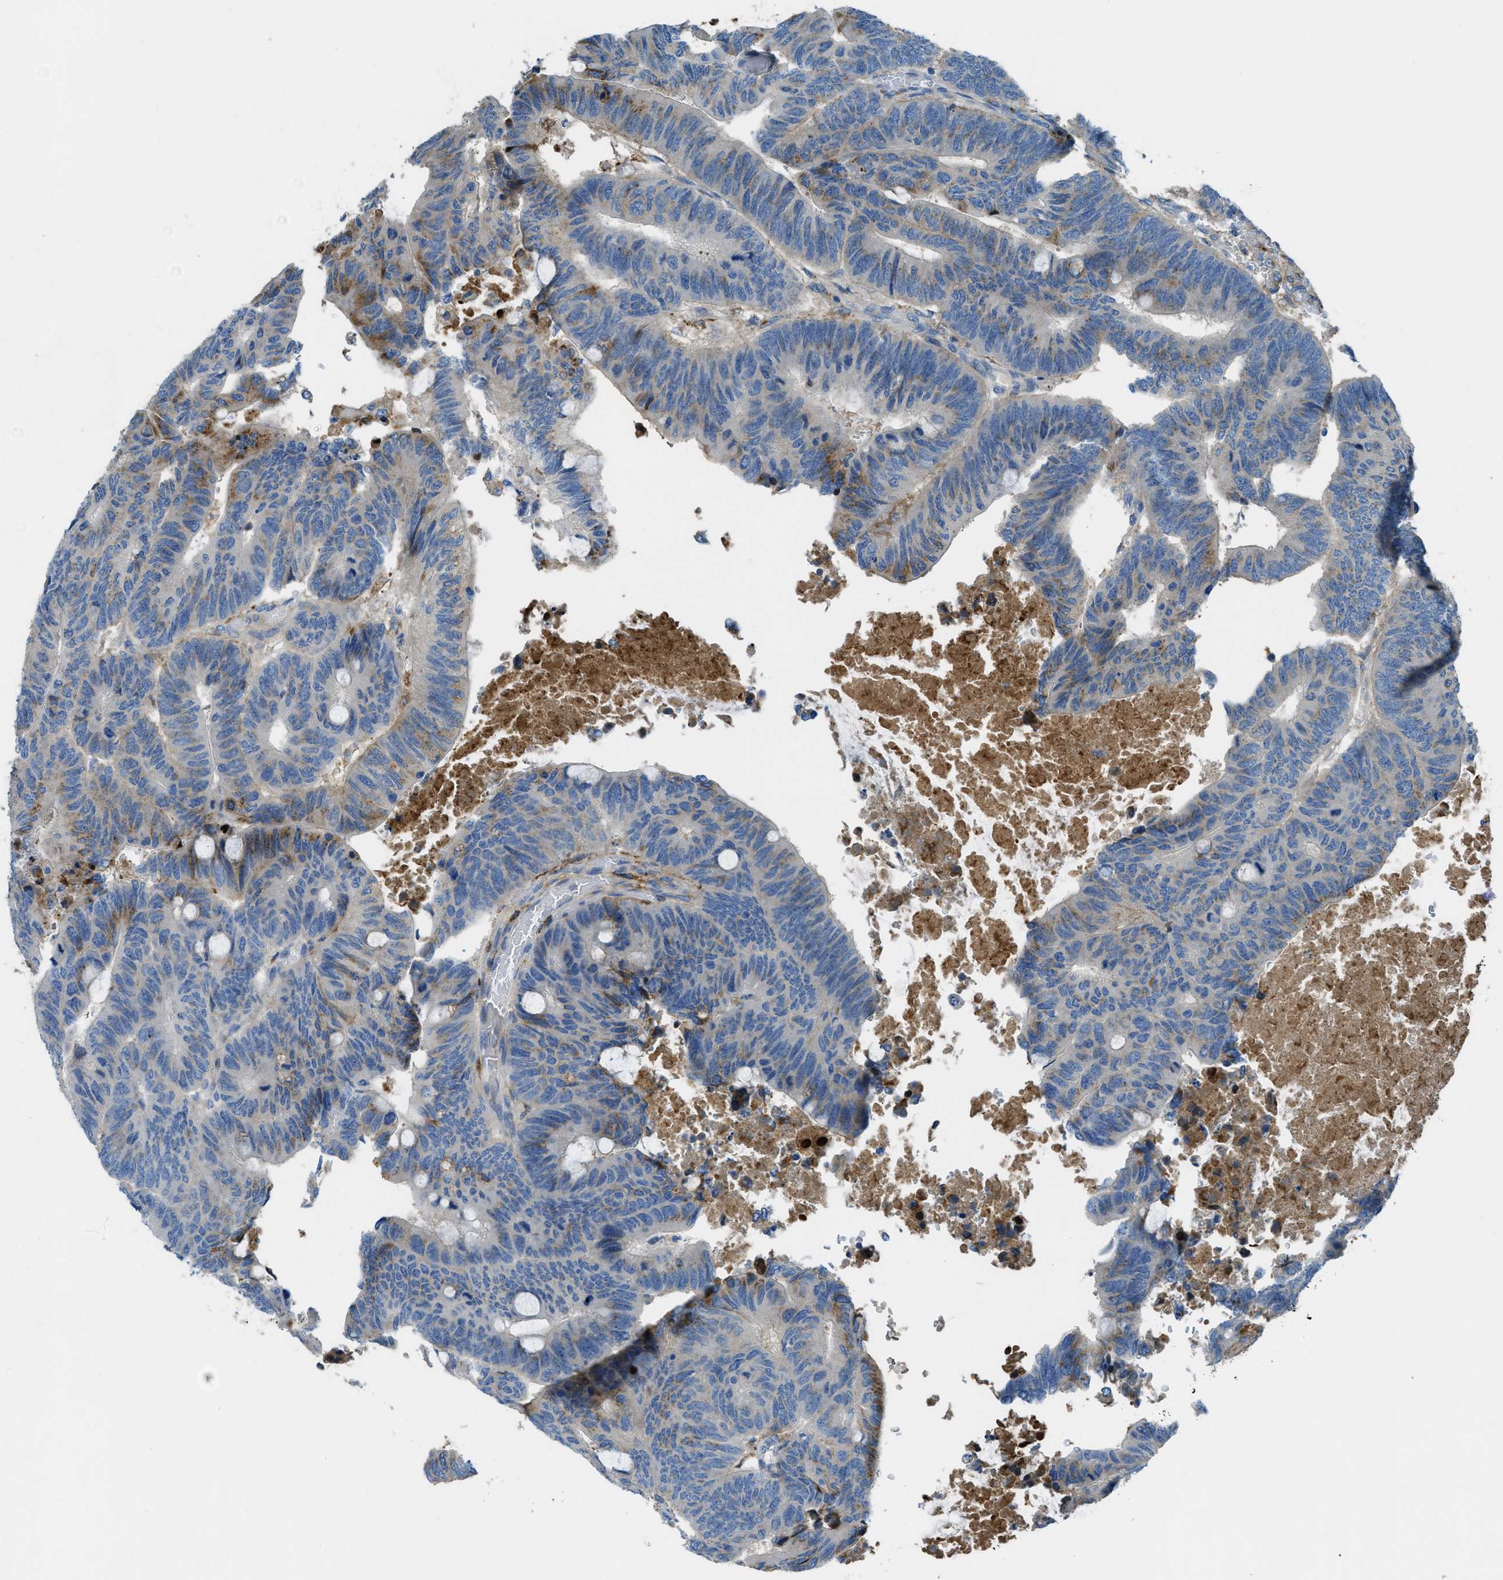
{"staining": {"intensity": "weak", "quantity": "<25%", "location": "cytoplasmic/membranous"}, "tissue": "colorectal cancer", "cell_type": "Tumor cells", "image_type": "cancer", "snomed": [{"axis": "morphology", "description": "Normal tissue, NOS"}, {"axis": "morphology", "description": "Adenocarcinoma, NOS"}, {"axis": "topography", "description": "Rectum"}, {"axis": "topography", "description": "Peripheral nerve tissue"}], "caption": "An image of colorectal adenocarcinoma stained for a protein demonstrates no brown staining in tumor cells.", "gene": "TRIM59", "patient": {"sex": "male", "age": 92}}